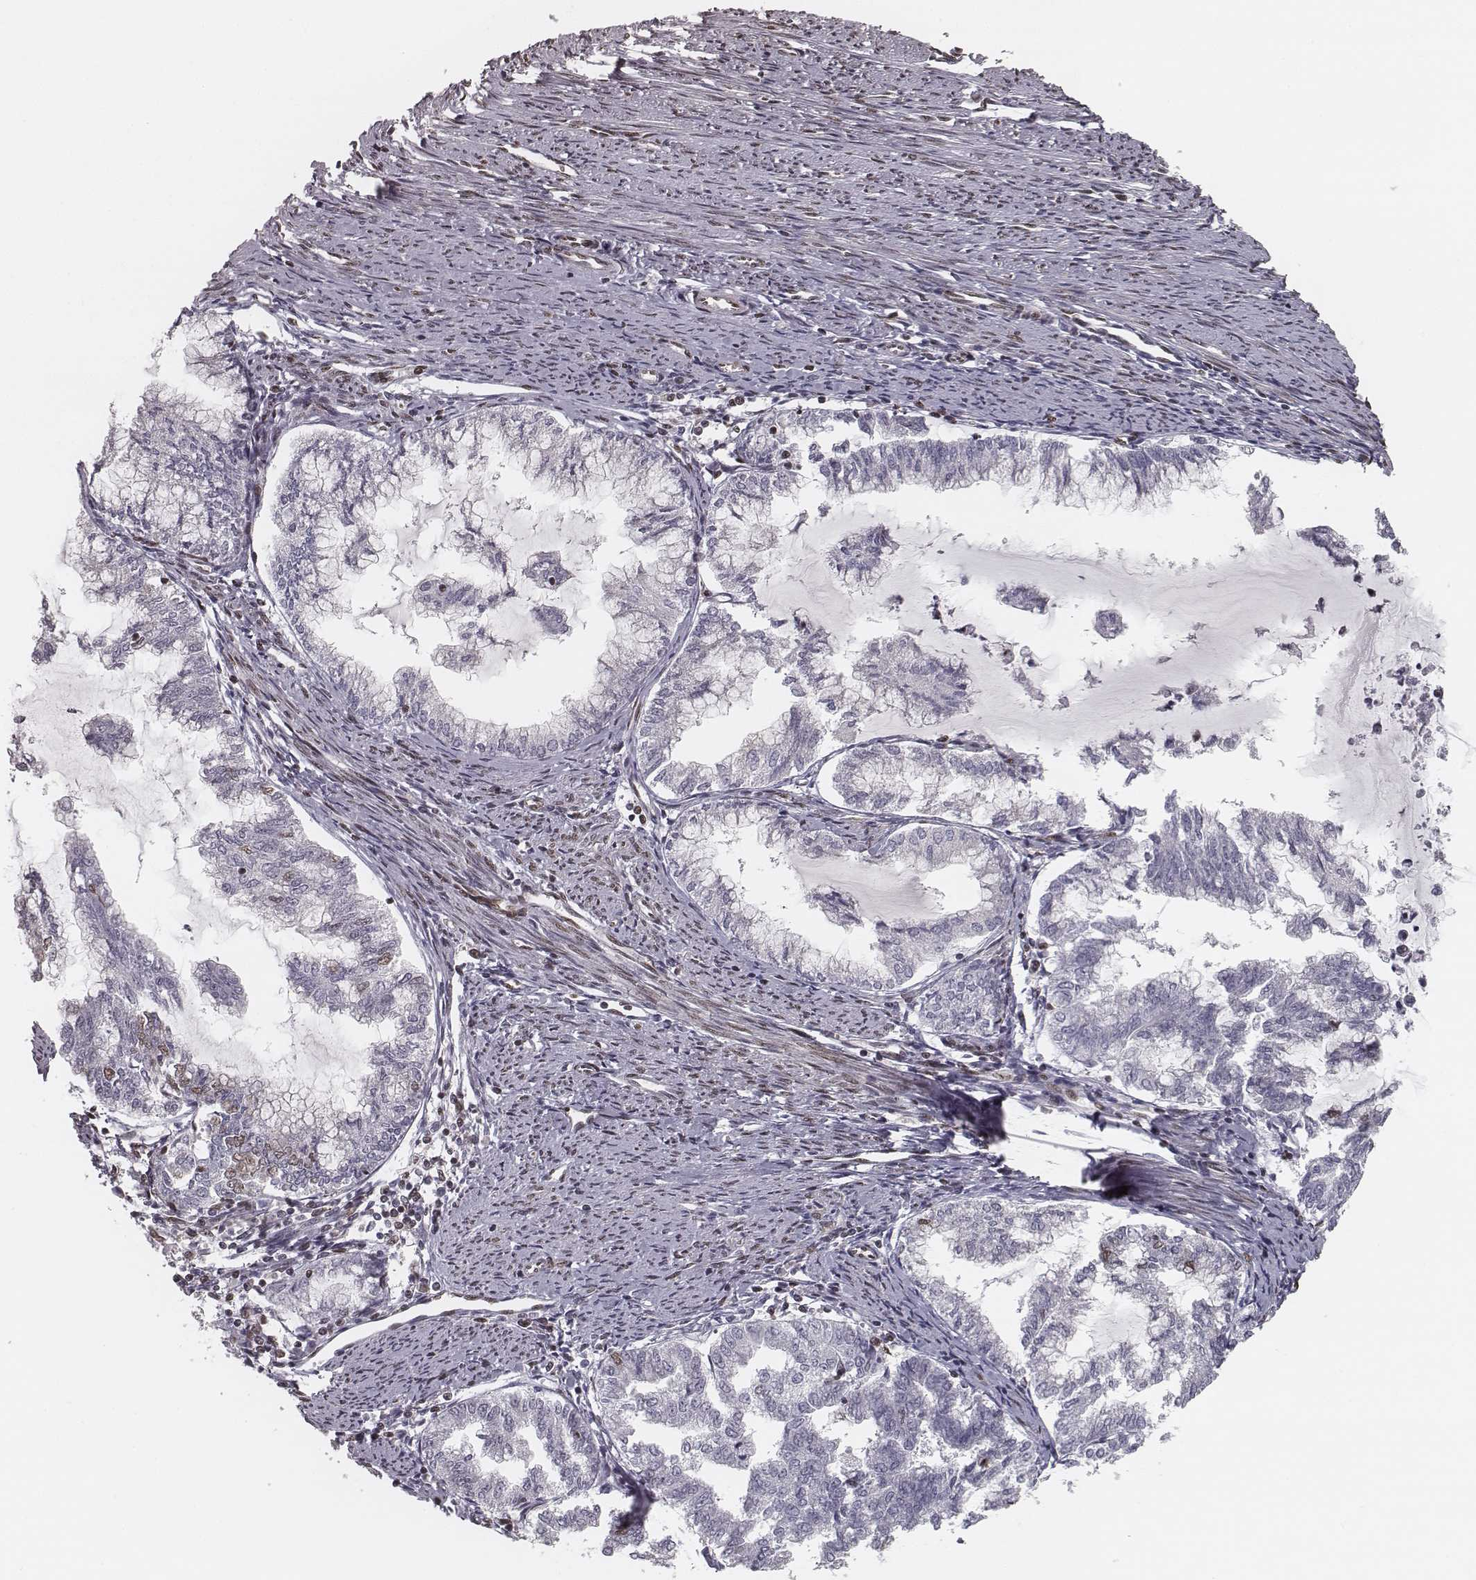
{"staining": {"intensity": "moderate", "quantity": "<25%", "location": "nuclear"}, "tissue": "endometrial cancer", "cell_type": "Tumor cells", "image_type": "cancer", "snomed": [{"axis": "morphology", "description": "Adenocarcinoma, NOS"}, {"axis": "topography", "description": "Endometrium"}], "caption": "Protein expression analysis of human endometrial cancer reveals moderate nuclear positivity in about <25% of tumor cells.", "gene": "HMGA2", "patient": {"sex": "female", "age": 79}}